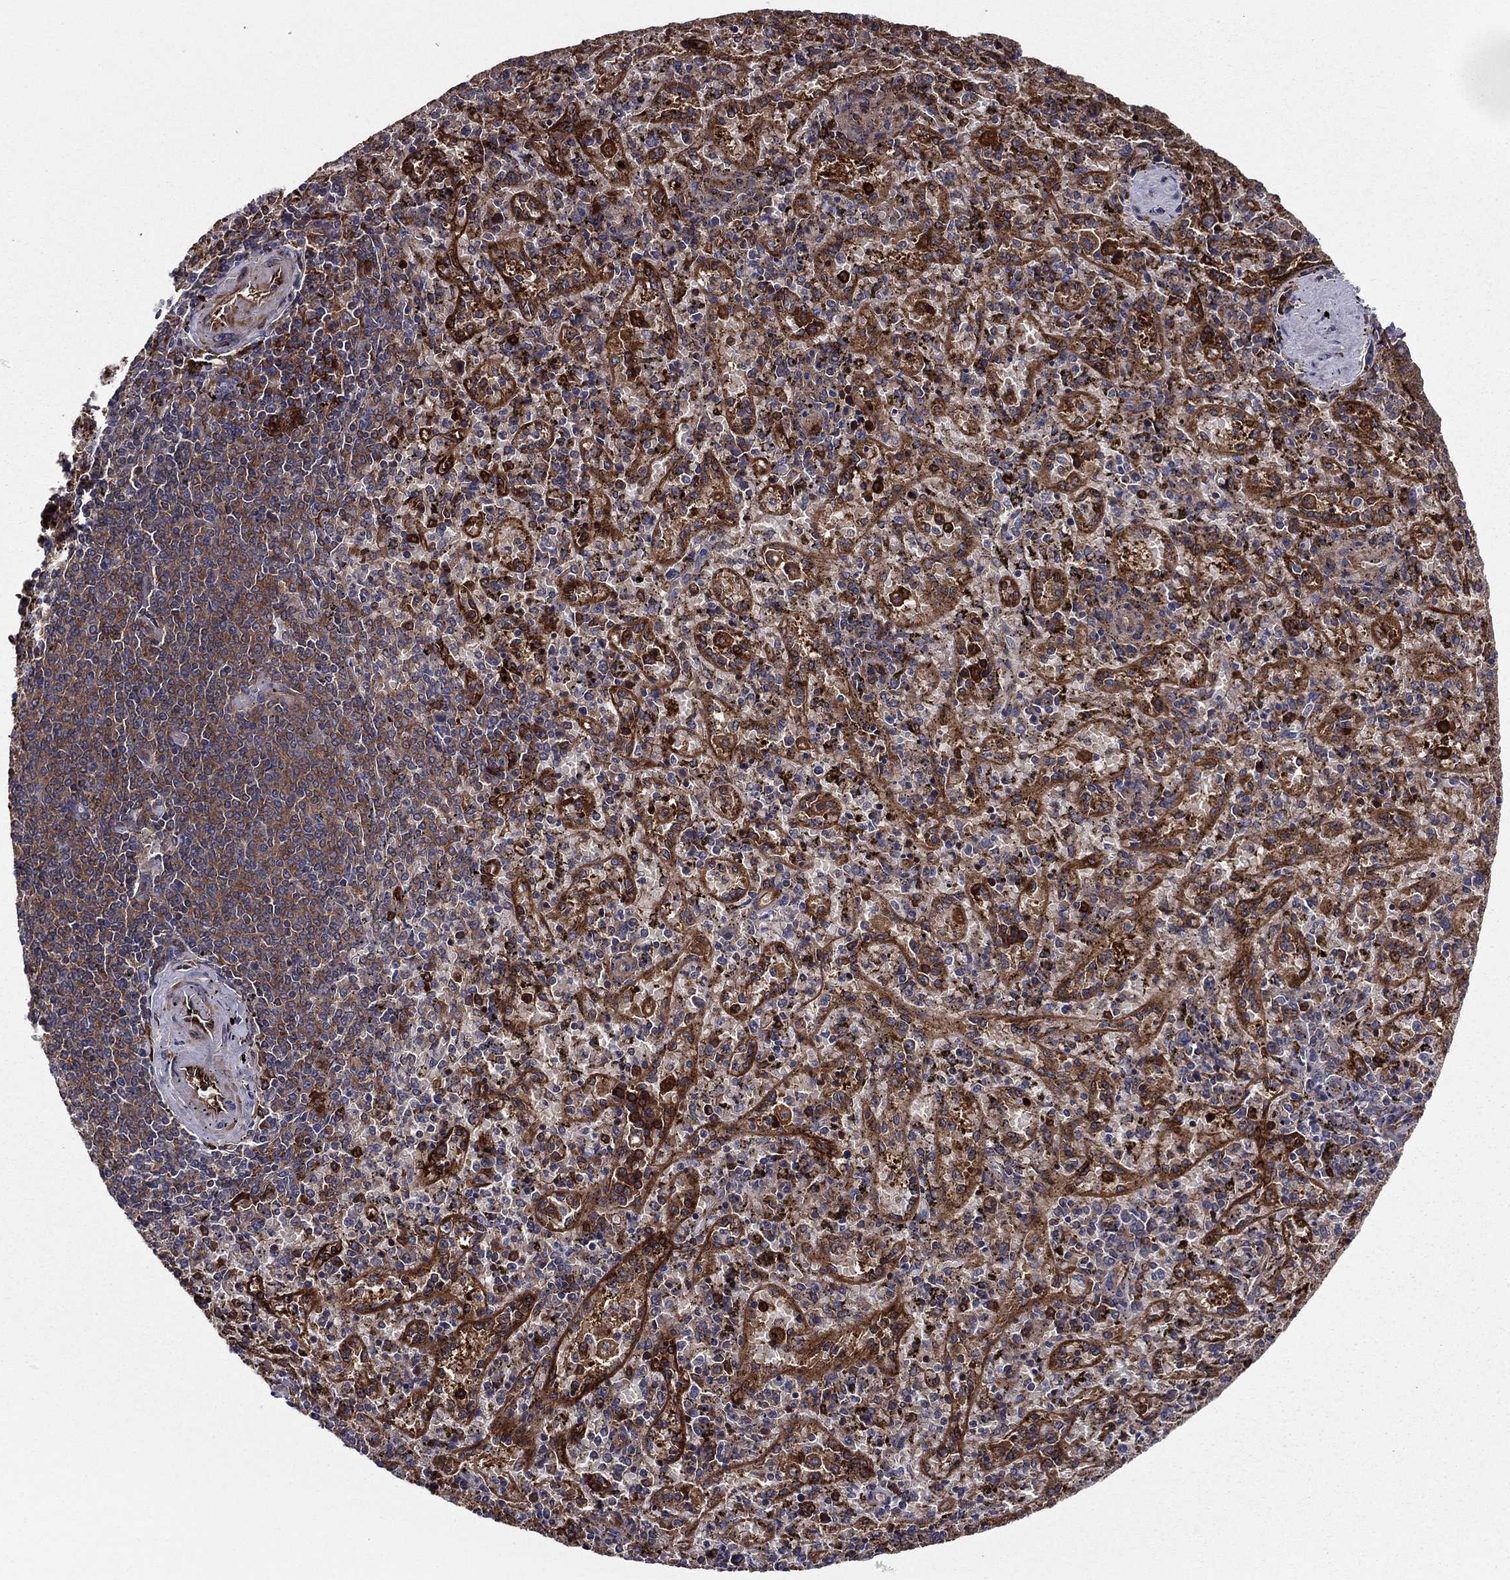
{"staining": {"intensity": "negative", "quantity": "none", "location": "none"}, "tissue": "spleen", "cell_type": "Cells in red pulp", "image_type": "normal", "snomed": [{"axis": "morphology", "description": "Normal tissue, NOS"}, {"axis": "topography", "description": "Spleen"}], "caption": "An immunohistochemistry (IHC) photomicrograph of unremarkable spleen is shown. There is no staining in cells in red pulp of spleen. The staining was performed using DAB (3,3'-diaminobenzidine) to visualize the protein expression in brown, while the nuclei were stained in blue with hematoxylin (Magnification: 20x).", "gene": "EHBP1L1", "patient": {"sex": "female", "age": 50}}